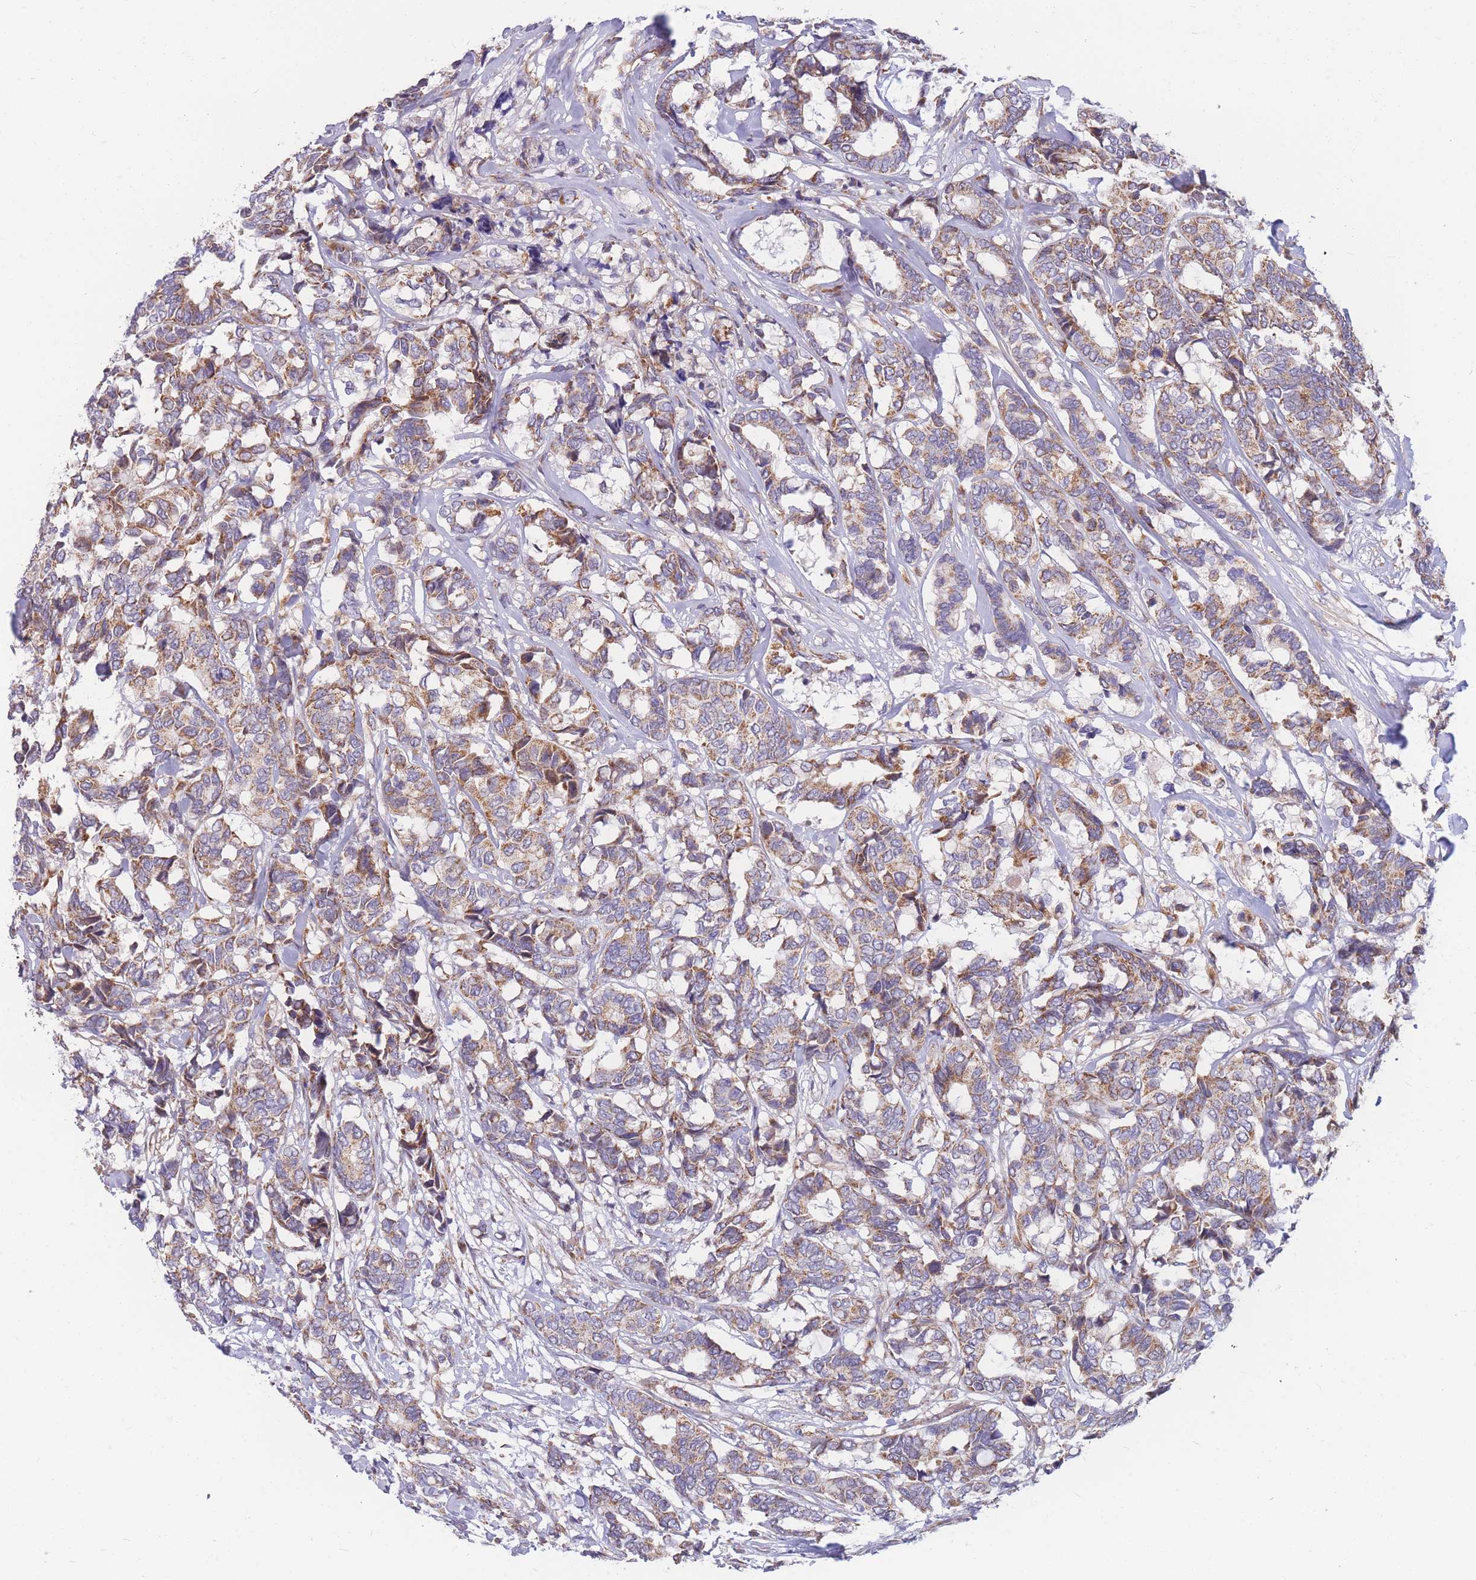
{"staining": {"intensity": "moderate", "quantity": ">75%", "location": "cytoplasmic/membranous"}, "tissue": "breast cancer", "cell_type": "Tumor cells", "image_type": "cancer", "snomed": [{"axis": "morphology", "description": "Duct carcinoma"}, {"axis": "topography", "description": "Breast"}], "caption": "A high-resolution photomicrograph shows immunohistochemistry (IHC) staining of intraductal carcinoma (breast), which demonstrates moderate cytoplasmic/membranous expression in approximately >75% of tumor cells.", "gene": "MRPS9", "patient": {"sex": "female", "age": 87}}